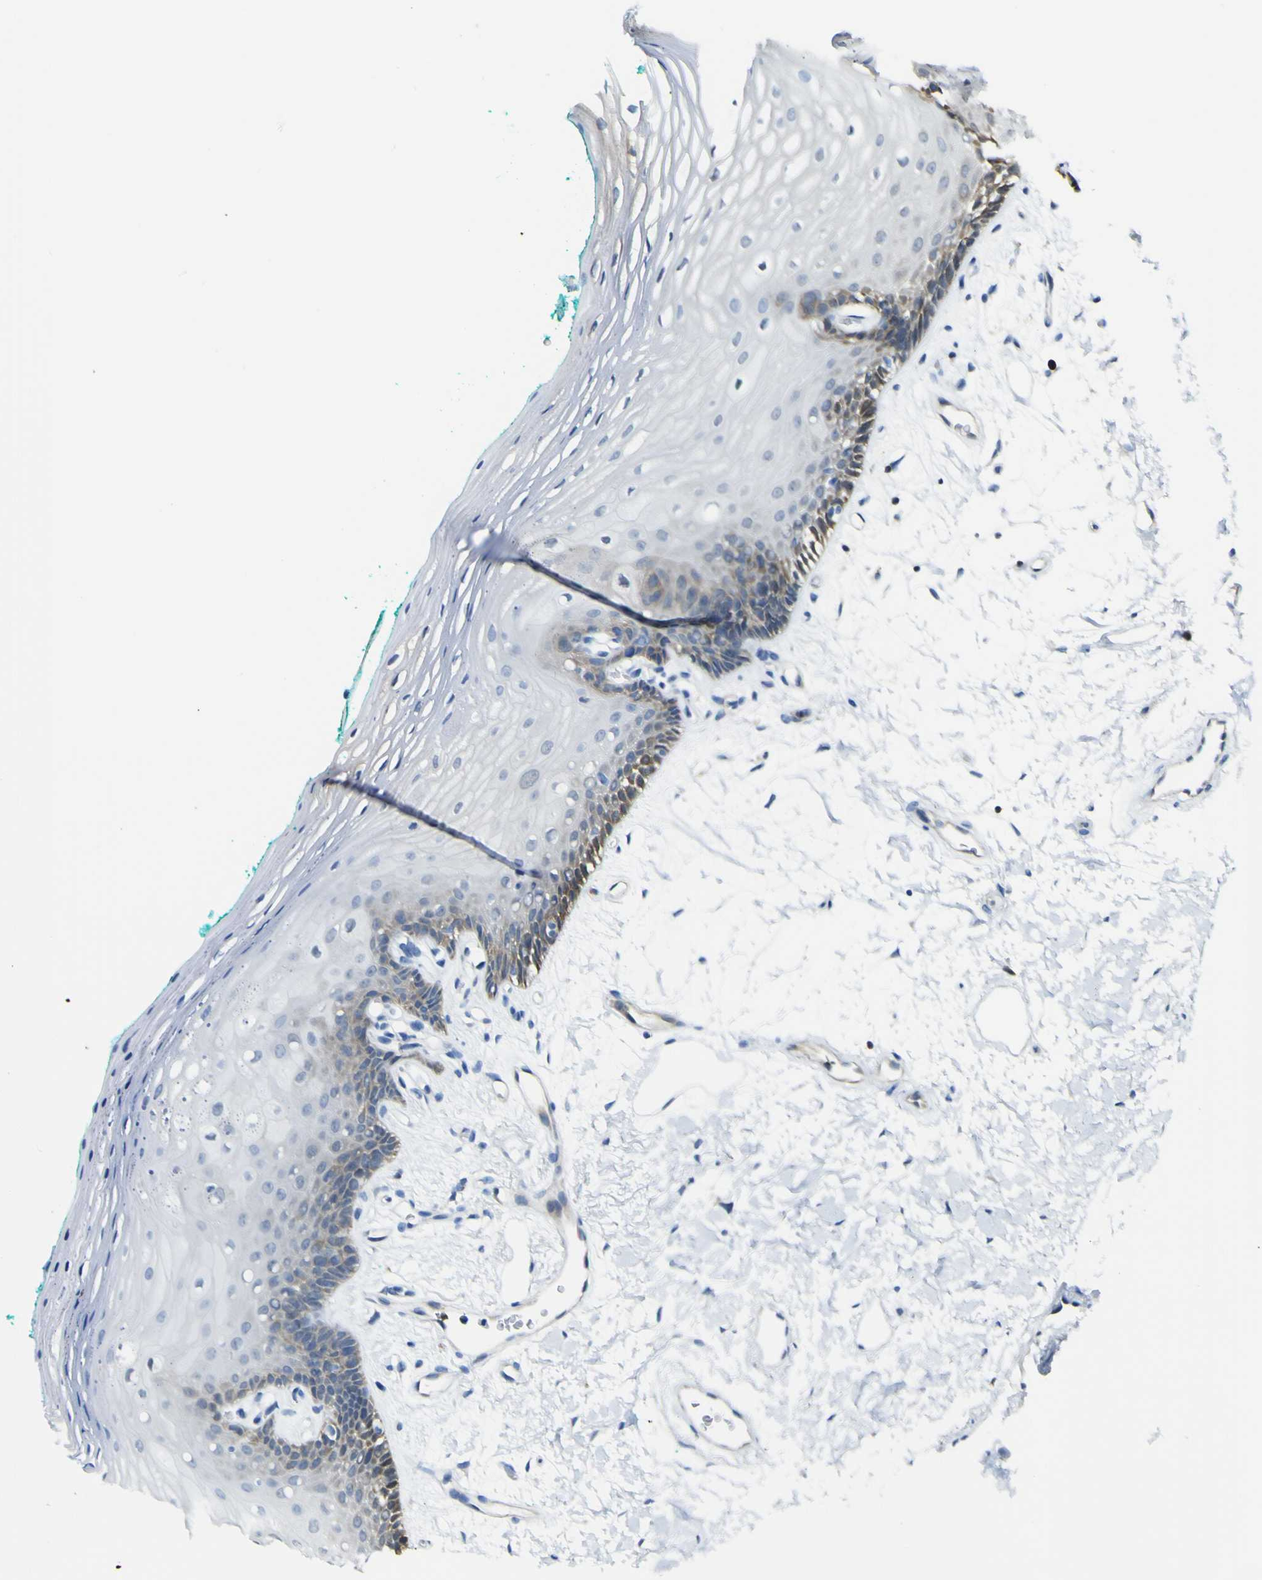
{"staining": {"intensity": "negative", "quantity": "none", "location": "none"}, "tissue": "oral mucosa", "cell_type": "Squamous epithelial cells", "image_type": "normal", "snomed": [{"axis": "morphology", "description": "Normal tissue, NOS"}, {"axis": "topography", "description": "Skeletal muscle"}, {"axis": "topography", "description": "Oral tissue"}, {"axis": "topography", "description": "Peripheral nerve tissue"}], "caption": "Immunohistochemistry of unremarkable oral mucosa exhibits no staining in squamous epithelial cells. (Brightfield microscopy of DAB immunohistochemistry at high magnification).", "gene": "ABHD3", "patient": {"sex": "female", "age": 84}}